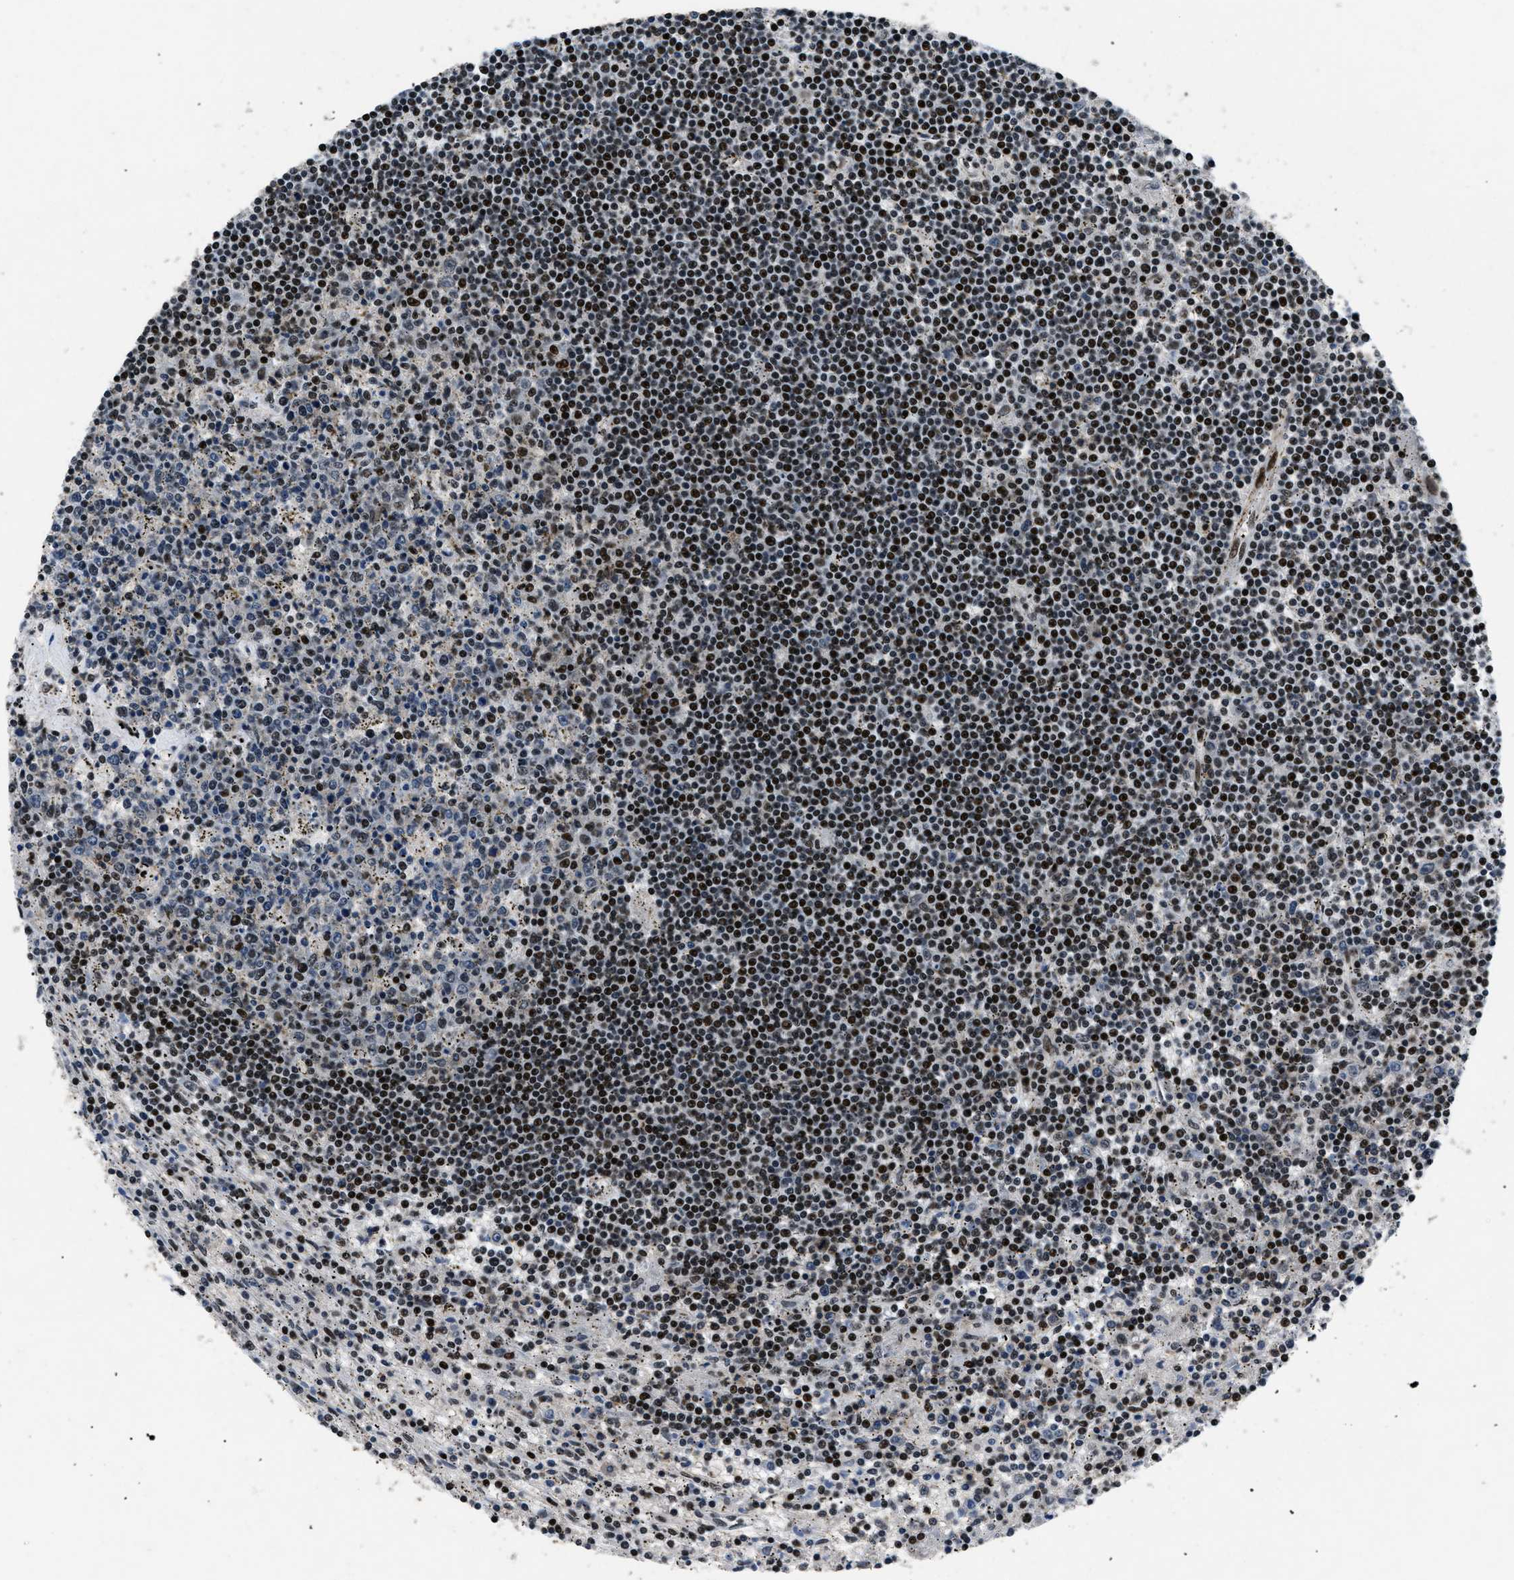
{"staining": {"intensity": "strong", "quantity": ">75%", "location": "nuclear"}, "tissue": "lymphoma", "cell_type": "Tumor cells", "image_type": "cancer", "snomed": [{"axis": "morphology", "description": "Malignant lymphoma, non-Hodgkin's type, Low grade"}, {"axis": "topography", "description": "Spleen"}], "caption": "Tumor cells reveal high levels of strong nuclear expression in about >75% of cells in human lymphoma.", "gene": "SMARCB1", "patient": {"sex": "male", "age": 76}}